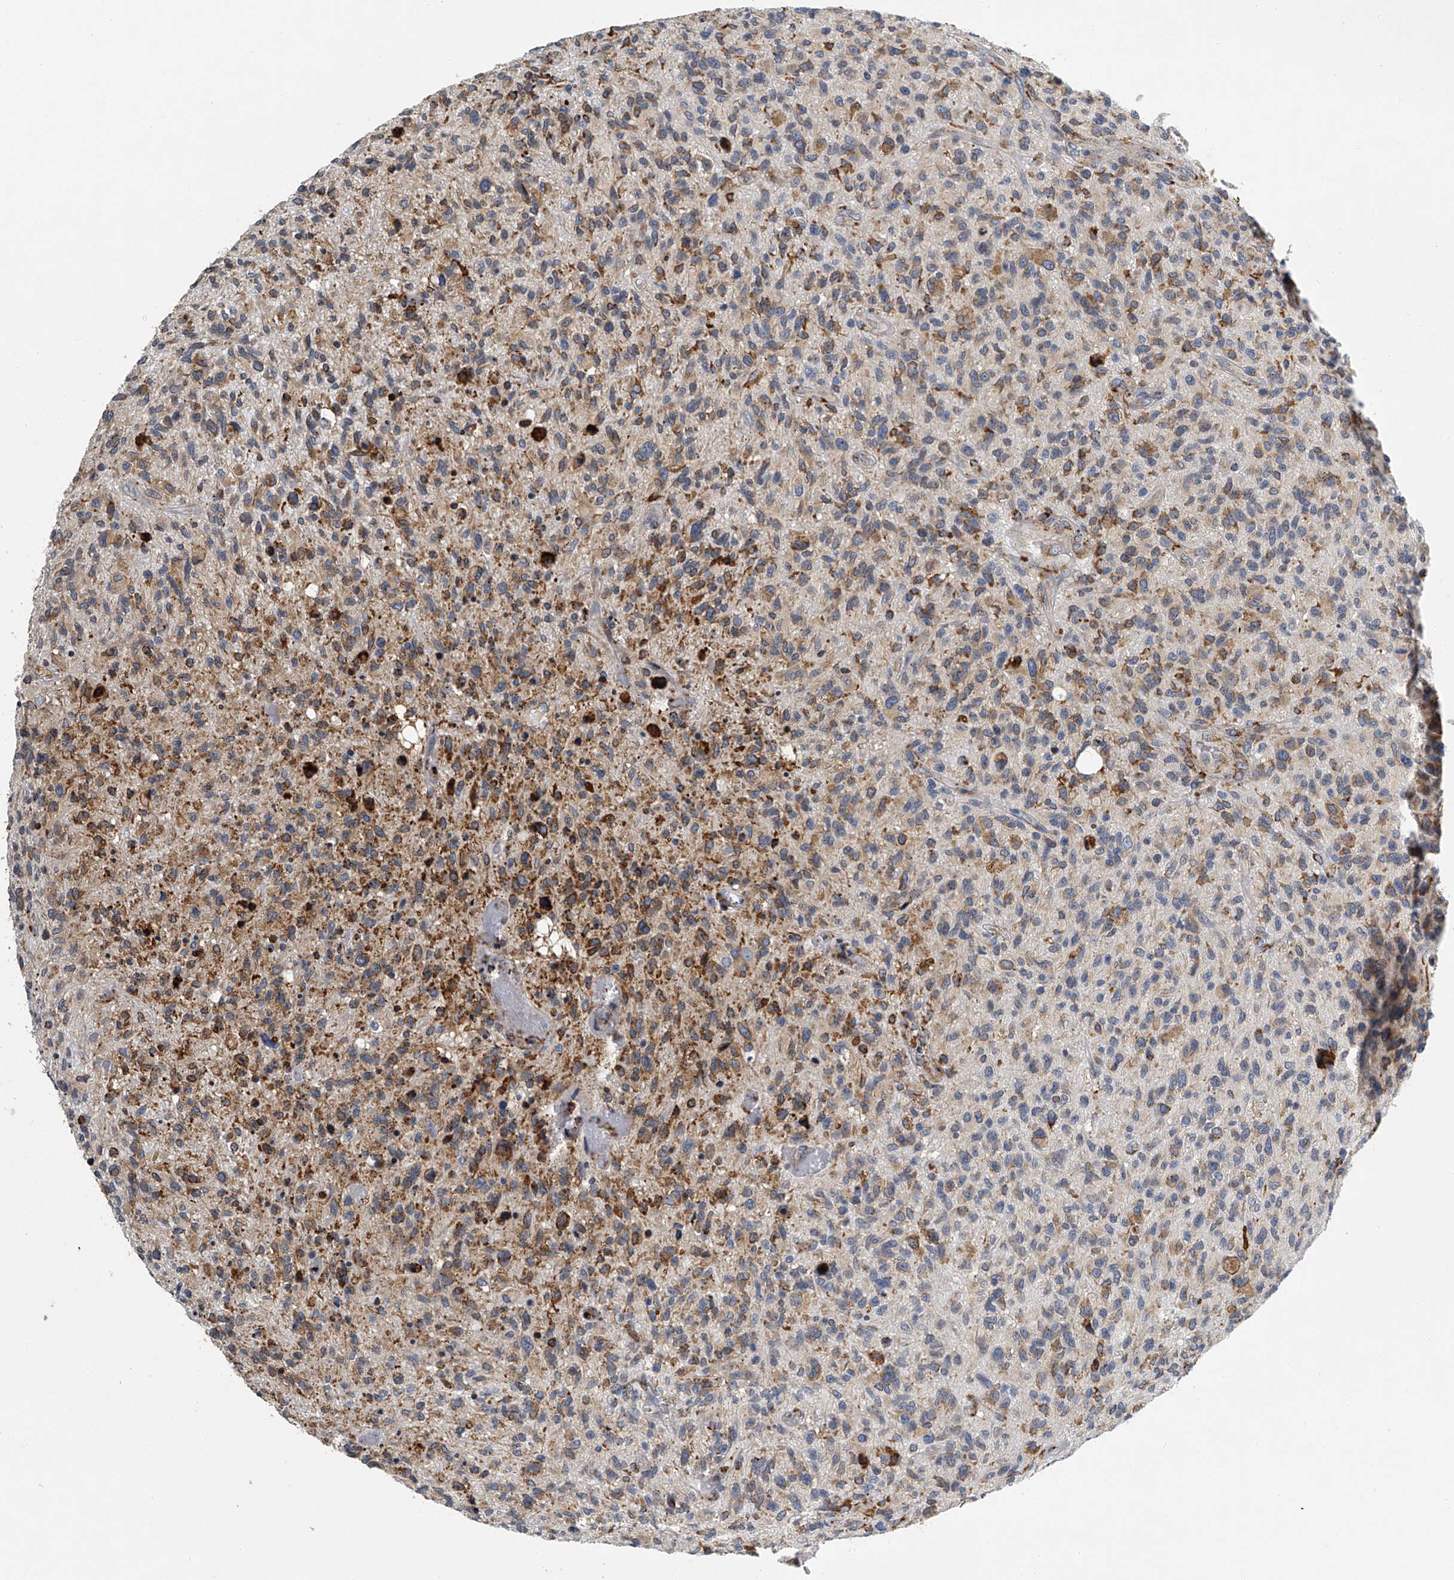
{"staining": {"intensity": "moderate", "quantity": "<25%", "location": "cytoplasmic/membranous"}, "tissue": "glioma", "cell_type": "Tumor cells", "image_type": "cancer", "snomed": [{"axis": "morphology", "description": "Glioma, malignant, High grade"}, {"axis": "topography", "description": "Brain"}], "caption": "Moderate cytoplasmic/membranous protein expression is identified in about <25% of tumor cells in glioma.", "gene": "TMEM63C", "patient": {"sex": "male", "age": 47}}